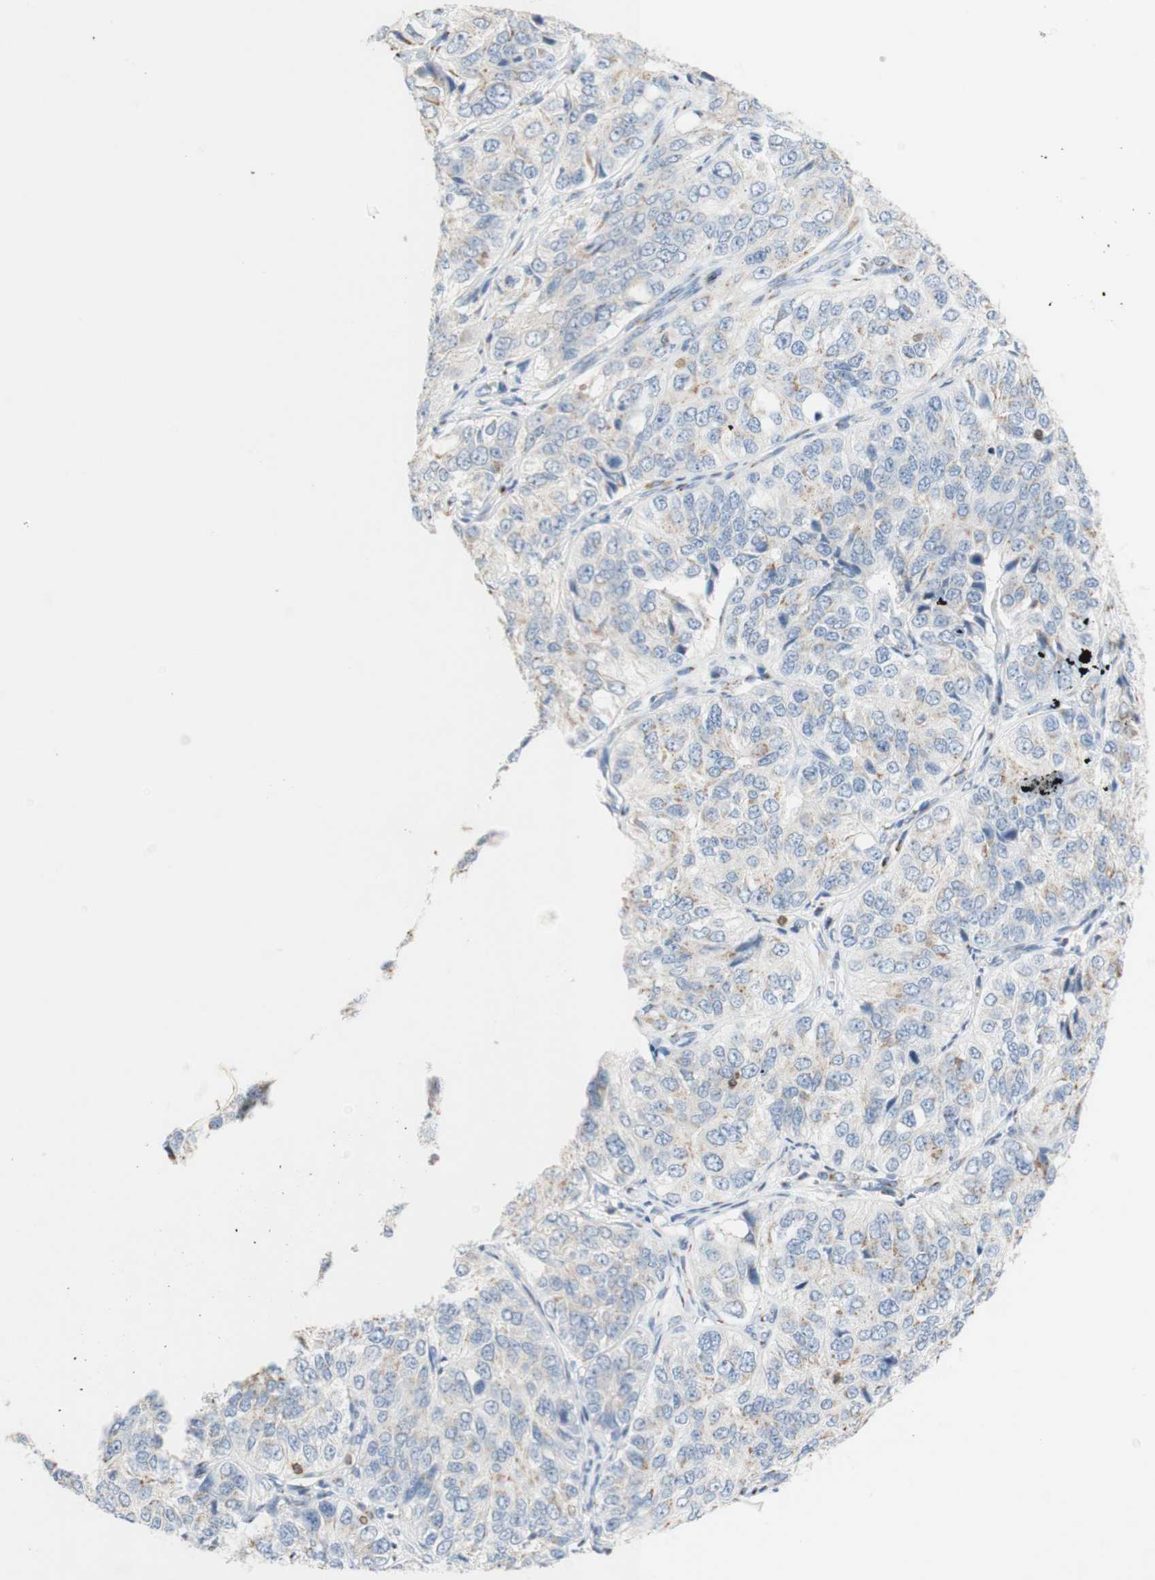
{"staining": {"intensity": "negative", "quantity": "none", "location": "none"}, "tissue": "ovarian cancer", "cell_type": "Tumor cells", "image_type": "cancer", "snomed": [{"axis": "morphology", "description": "Carcinoma, endometroid"}, {"axis": "topography", "description": "Ovary"}], "caption": "This photomicrograph is of ovarian cancer stained with IHC to label a protein in brown with the nuclei are counter-stained blue. There is no staining in tumor cells.", "gene": "SPINK6", "patient": {"sex": "female", "age": 51}}